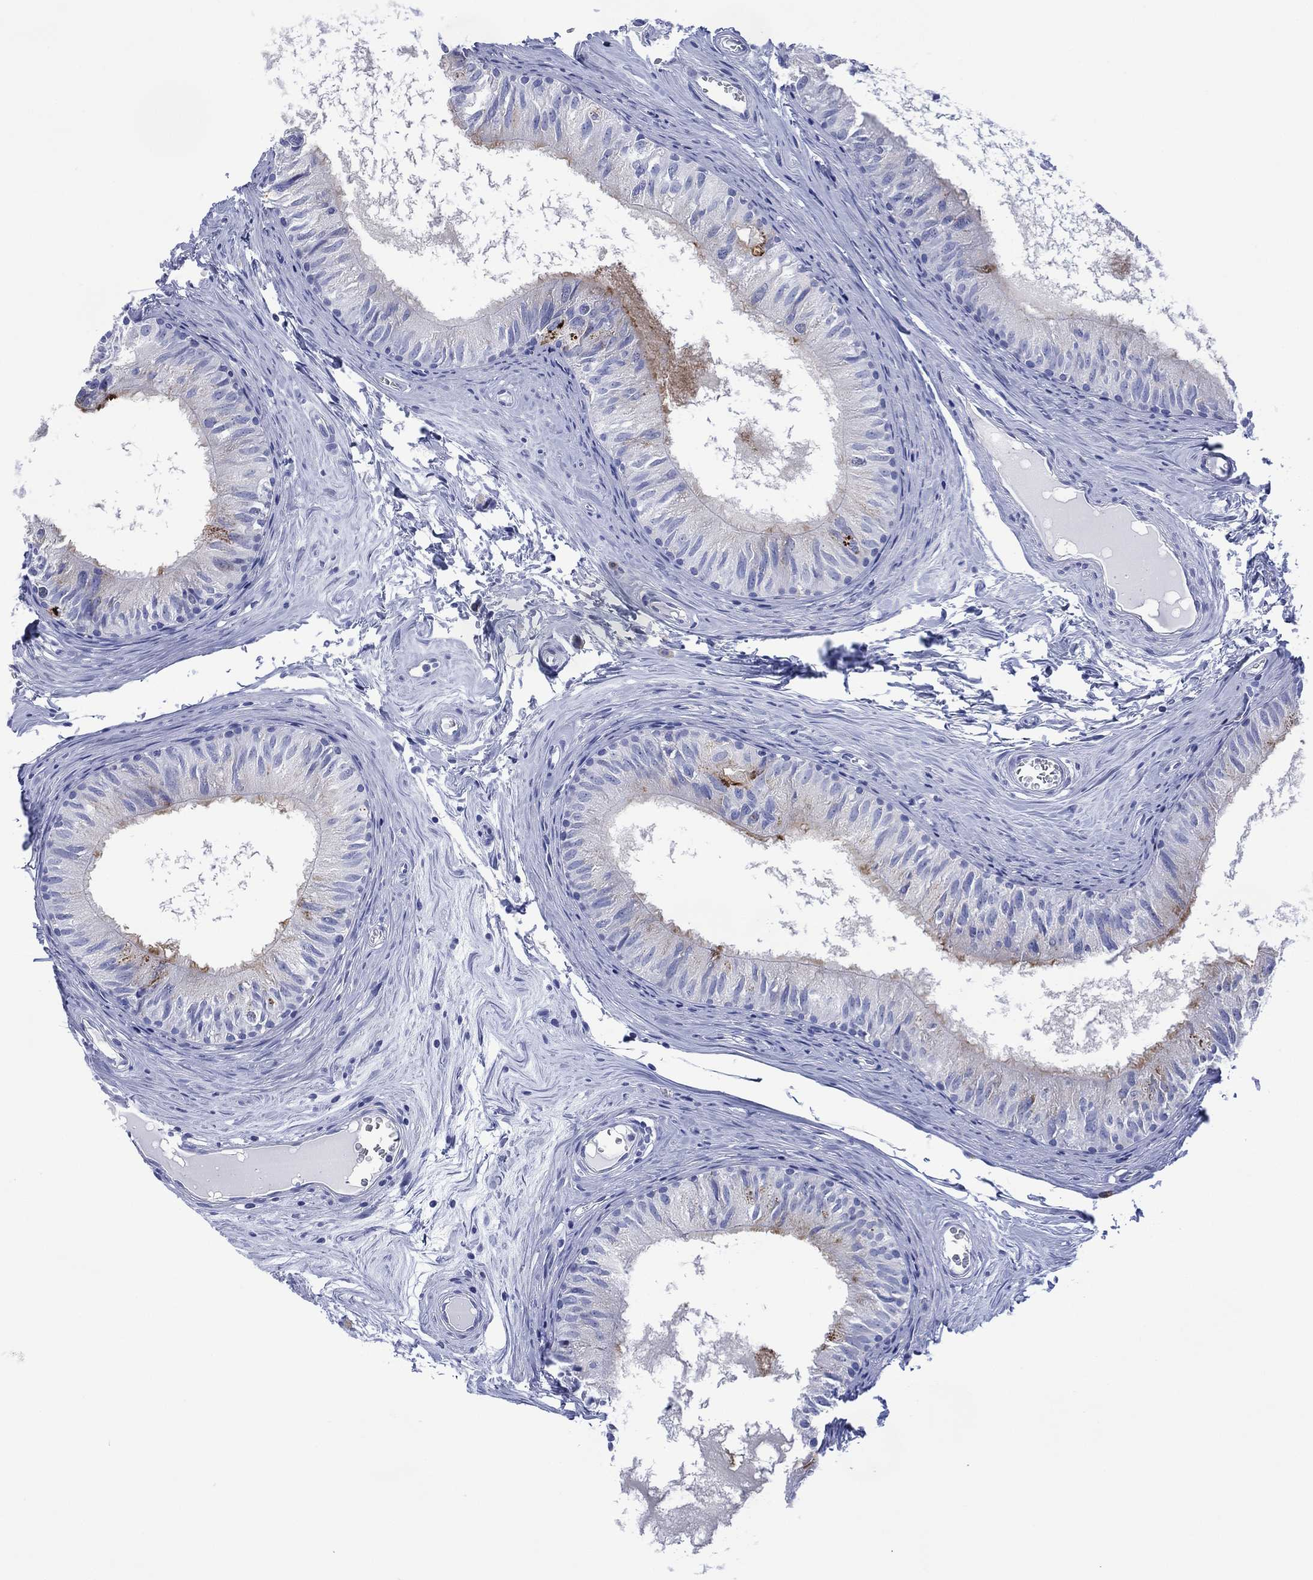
{"staining": {"intensity": "weak", "quantity": "<25%", "location": "cytoplasmic/membranous"}, "tissue": "epididymis", "cell_type": "Glandular cells", "image_type": "normal", "snomed": [{"axis": "morphology", "description": "Normal tissue, NOS"}, {"axis": "topography", "description": "Epididymis"}], "caption": "Glandular cells show no significant protein expression in normal epididymis.", "gene": "DPP4", "patient": {"sex": "male", "age": 52}}